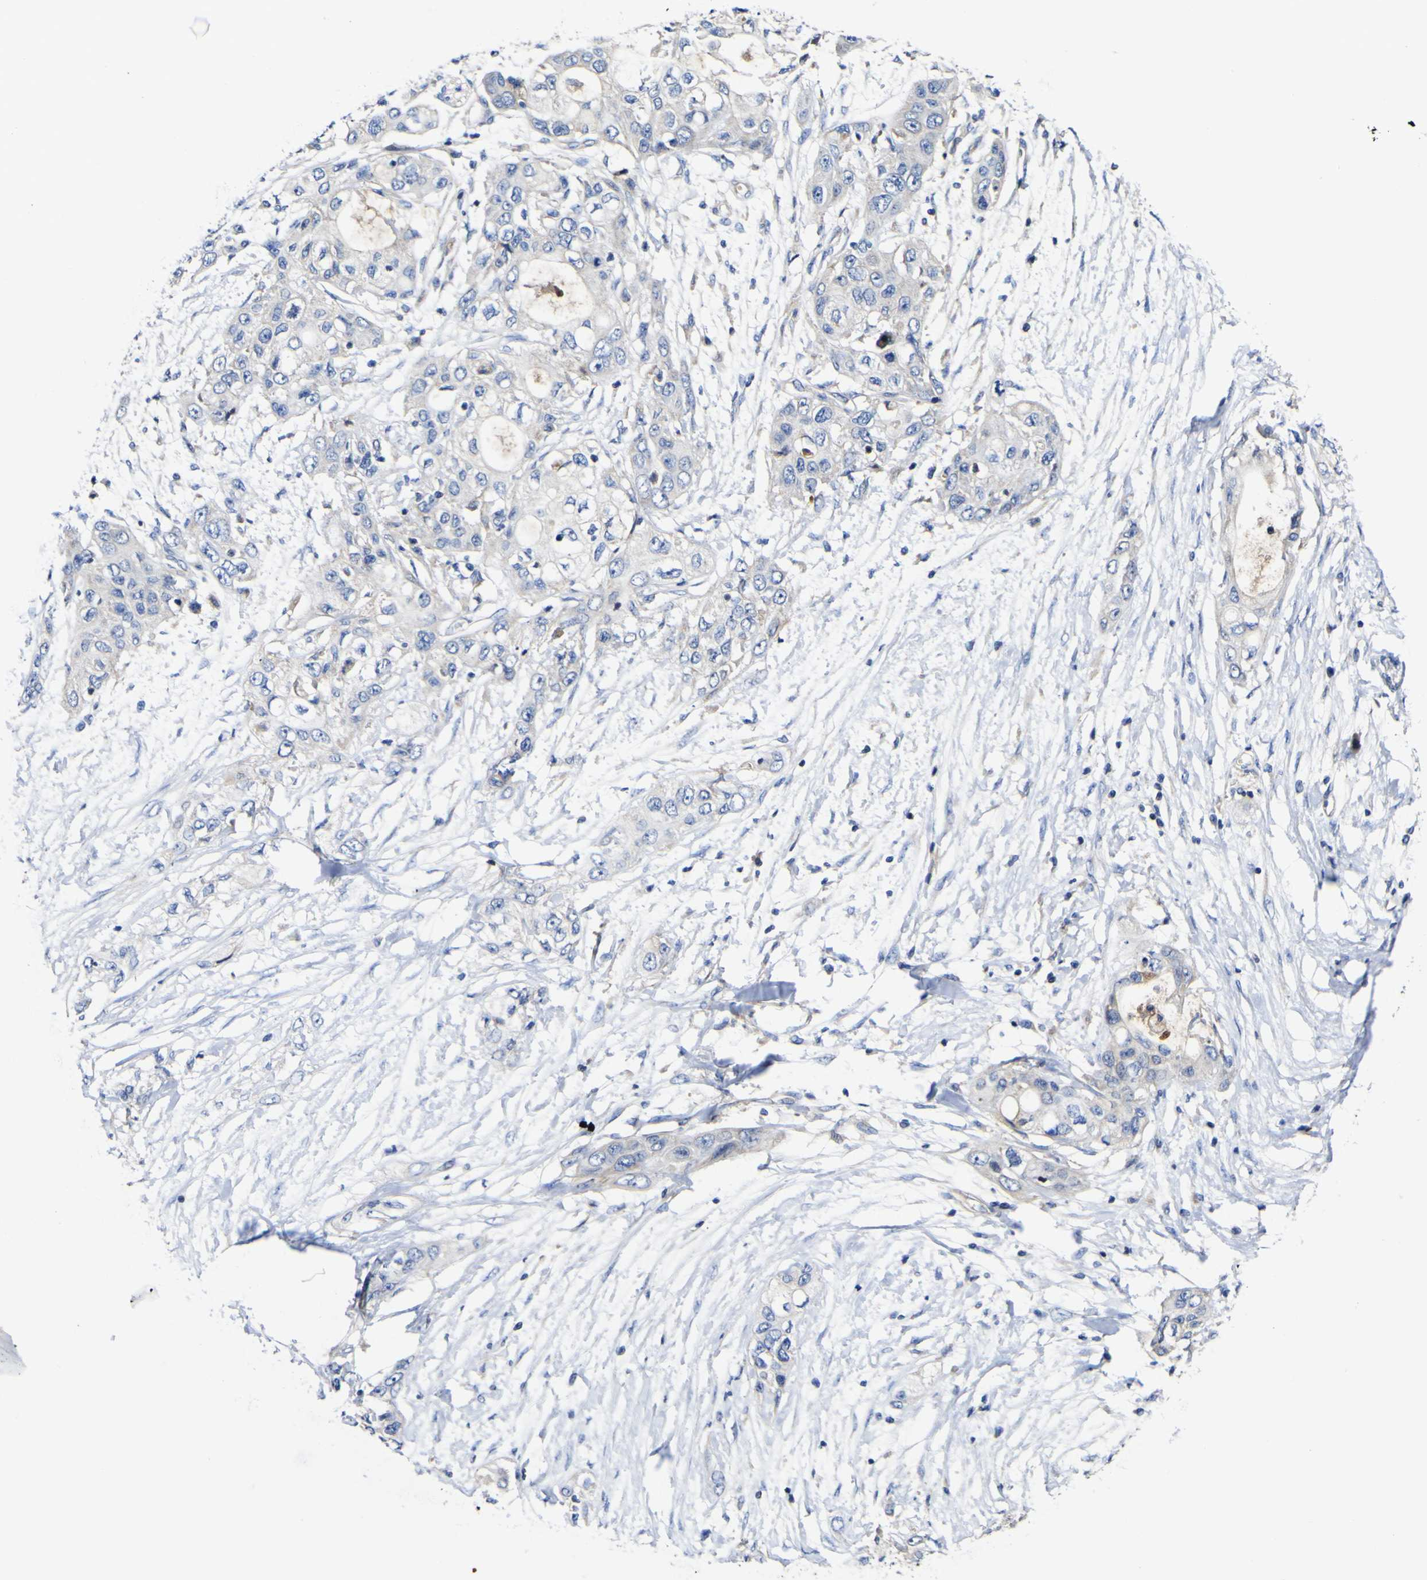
{"staining": {"intensity": "negative", "quantity": "none", "location": "none"}, "tissue": "pancreatic cancer", "cell_type": "Tumor cells", "image_type": "cancer", "snomed": [{"axis": "morphology", "description": "Adenocarcinoma, NOS"}, {"axis": "topography", "description": "Pancreas"}], "caption": "This is an immunohistochemistry (IHC) photomicrograph of human pancreatic cancer. There is no staining in tumor cells.", "gene": "CCDC90B", "patient": {"sex": "female", "age": 70}}